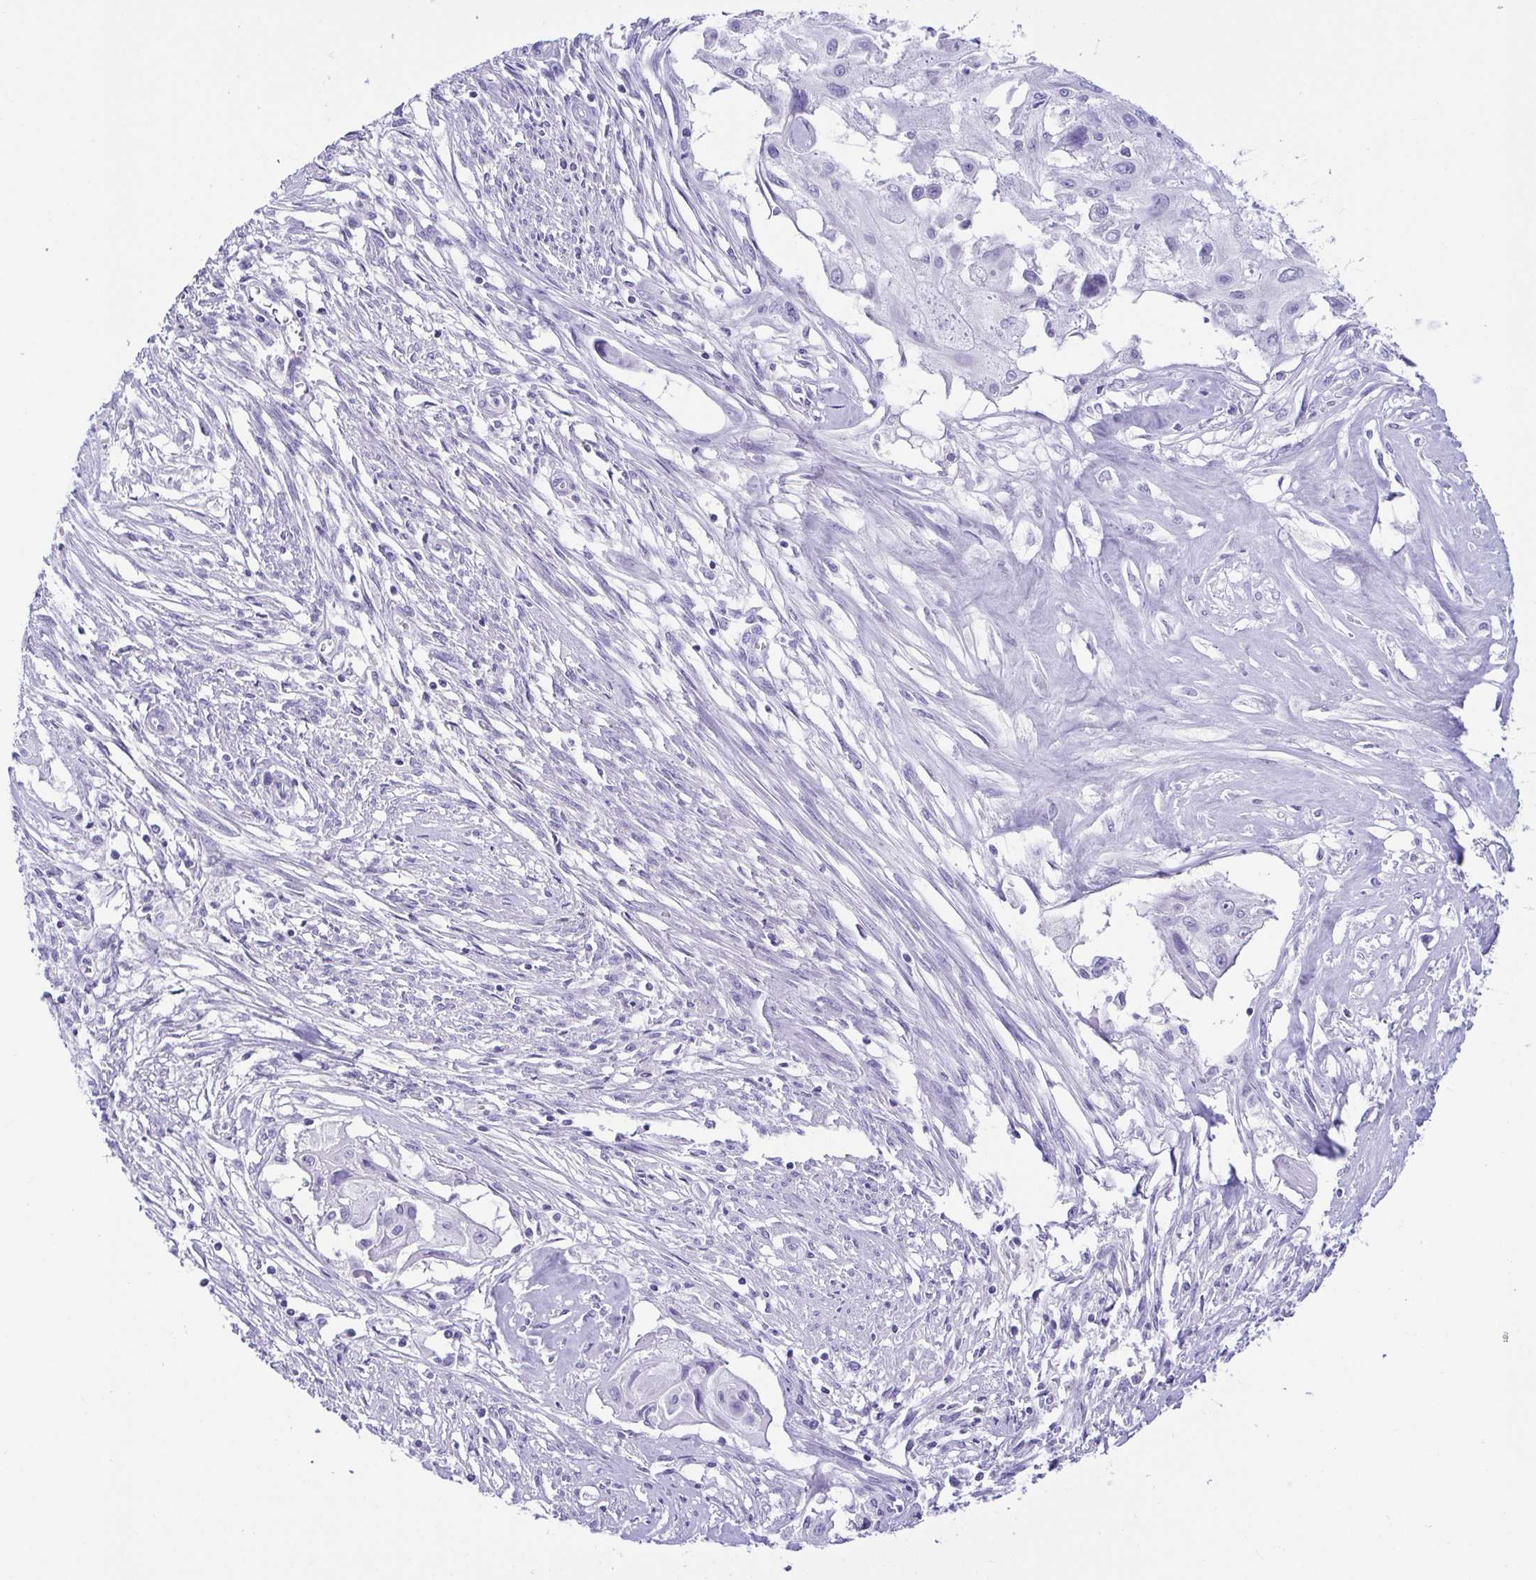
{"staining": {"intensity": "negative", "quantity": "none", "location": "none"}, "tissue": "cervical cancer", "cell_type": "Tumor cells", "image_type": "cancer", "snomed": [{"axis": "morphology", "description": "Squamous cell carcinoma, NOS"}, {"axis": "topography", "description": "Cervix"}], "caption": "DAB (3,3'-diaminobenzidine) immunohistochemical staining of human cervical cancer shows no significant expression in tumor cells.", "gene": "CD164L2", "patient": {"sex": "female", "age": 49}}